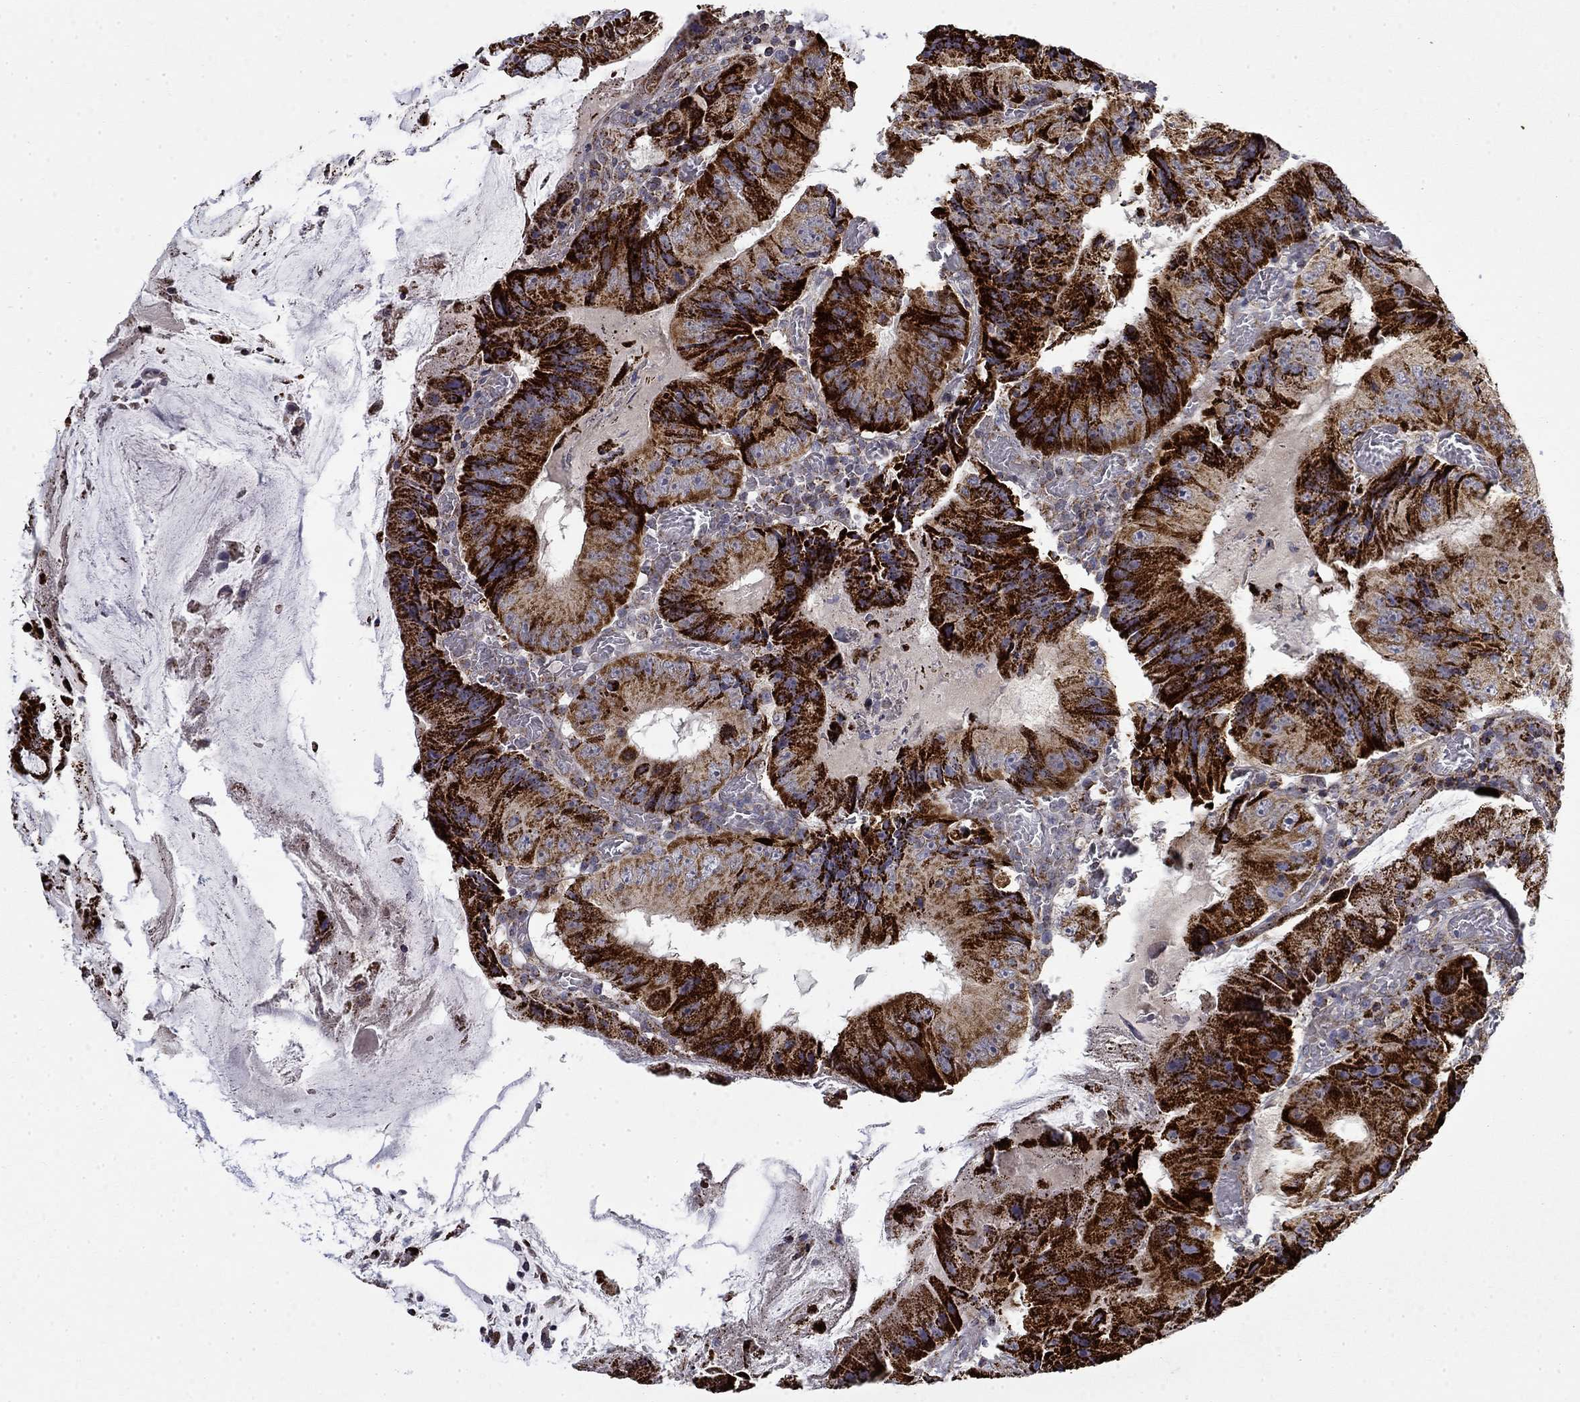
{"staining": {"intensity": "strong", "quantity": ">75%", "location": "cytoplasmic/membranous"}, "tissue": "colorectal cancer", "cell_type": "Tumor cells", "image_type": "cancer", "snomed": [{"axis": "morphology", "description": "Adenocarcinoma, NOS"}, {"axis": "topography", "description": "Colon"}], "caption": "A high amount of strong cytoplasmic/membranous expression is present in about >75% of tumor cells in colorectal adenocarcinoma tissue.", "gene": "PCBP3", "patient": {"sex": "female", "age": 86}}